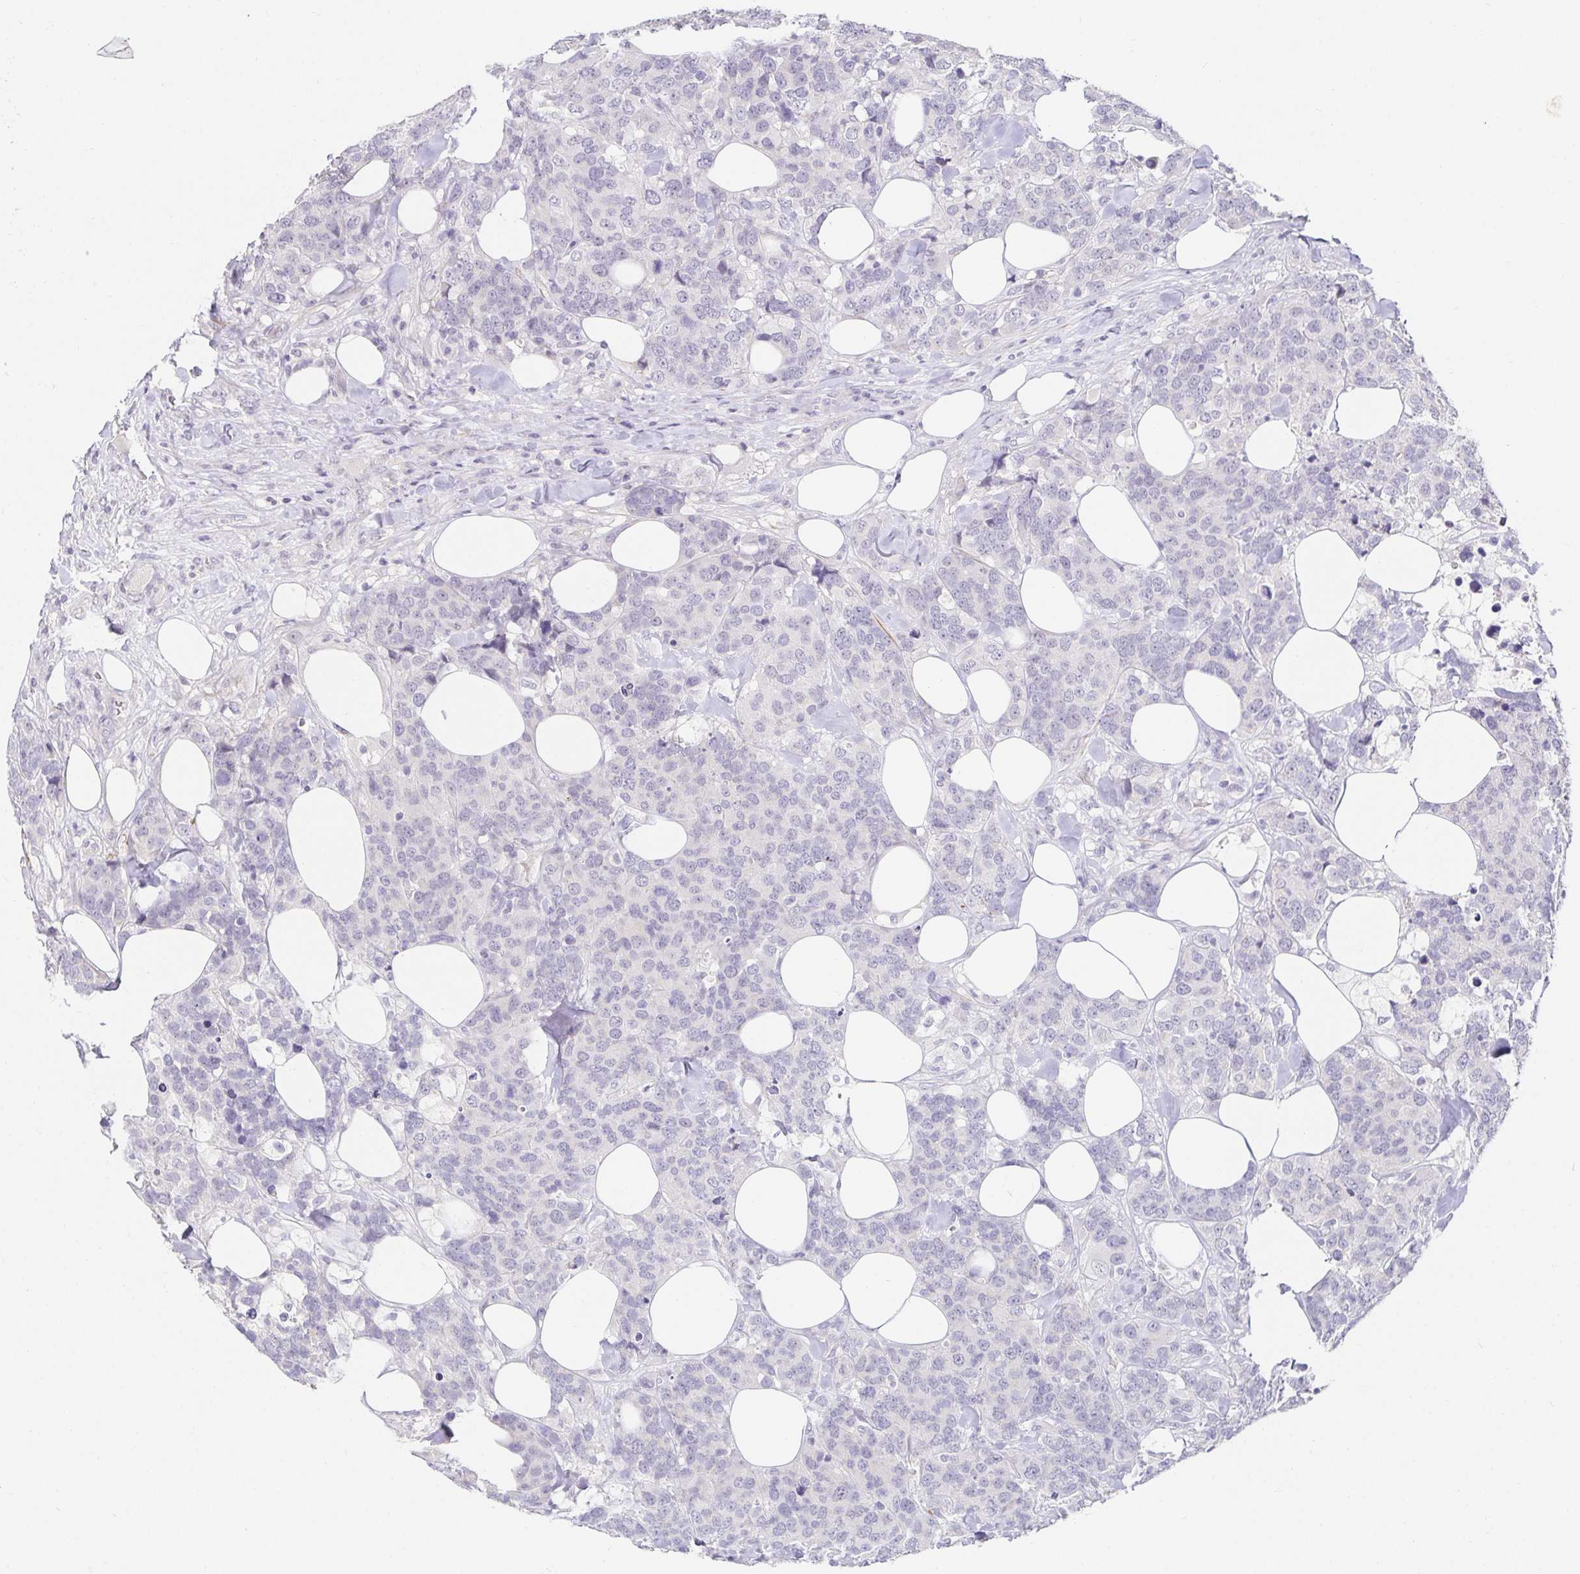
{"staining": {"intensity": "moderate", "quantity": "<25%", "location": "cytoplasmic/membranous"}, "tissue": "breast cancer", "cell_type": "Tumor cells", "image_type": "cancer", "snomed": [{"axis": "morphology", "description": "Lobular carcinoma"}, {"axis": "topography", "description": "Breast"}], "caption": "Breast cancer stained with DAB (3,3'-diaminobenzidine) immunohistochemistry (IHC) shows low levels of moderate cytoplasmic/membranous staining in approximately <25% of tumor cells.", "gene": "PDX1", "patient": {"sex": "female", "age": 59}}